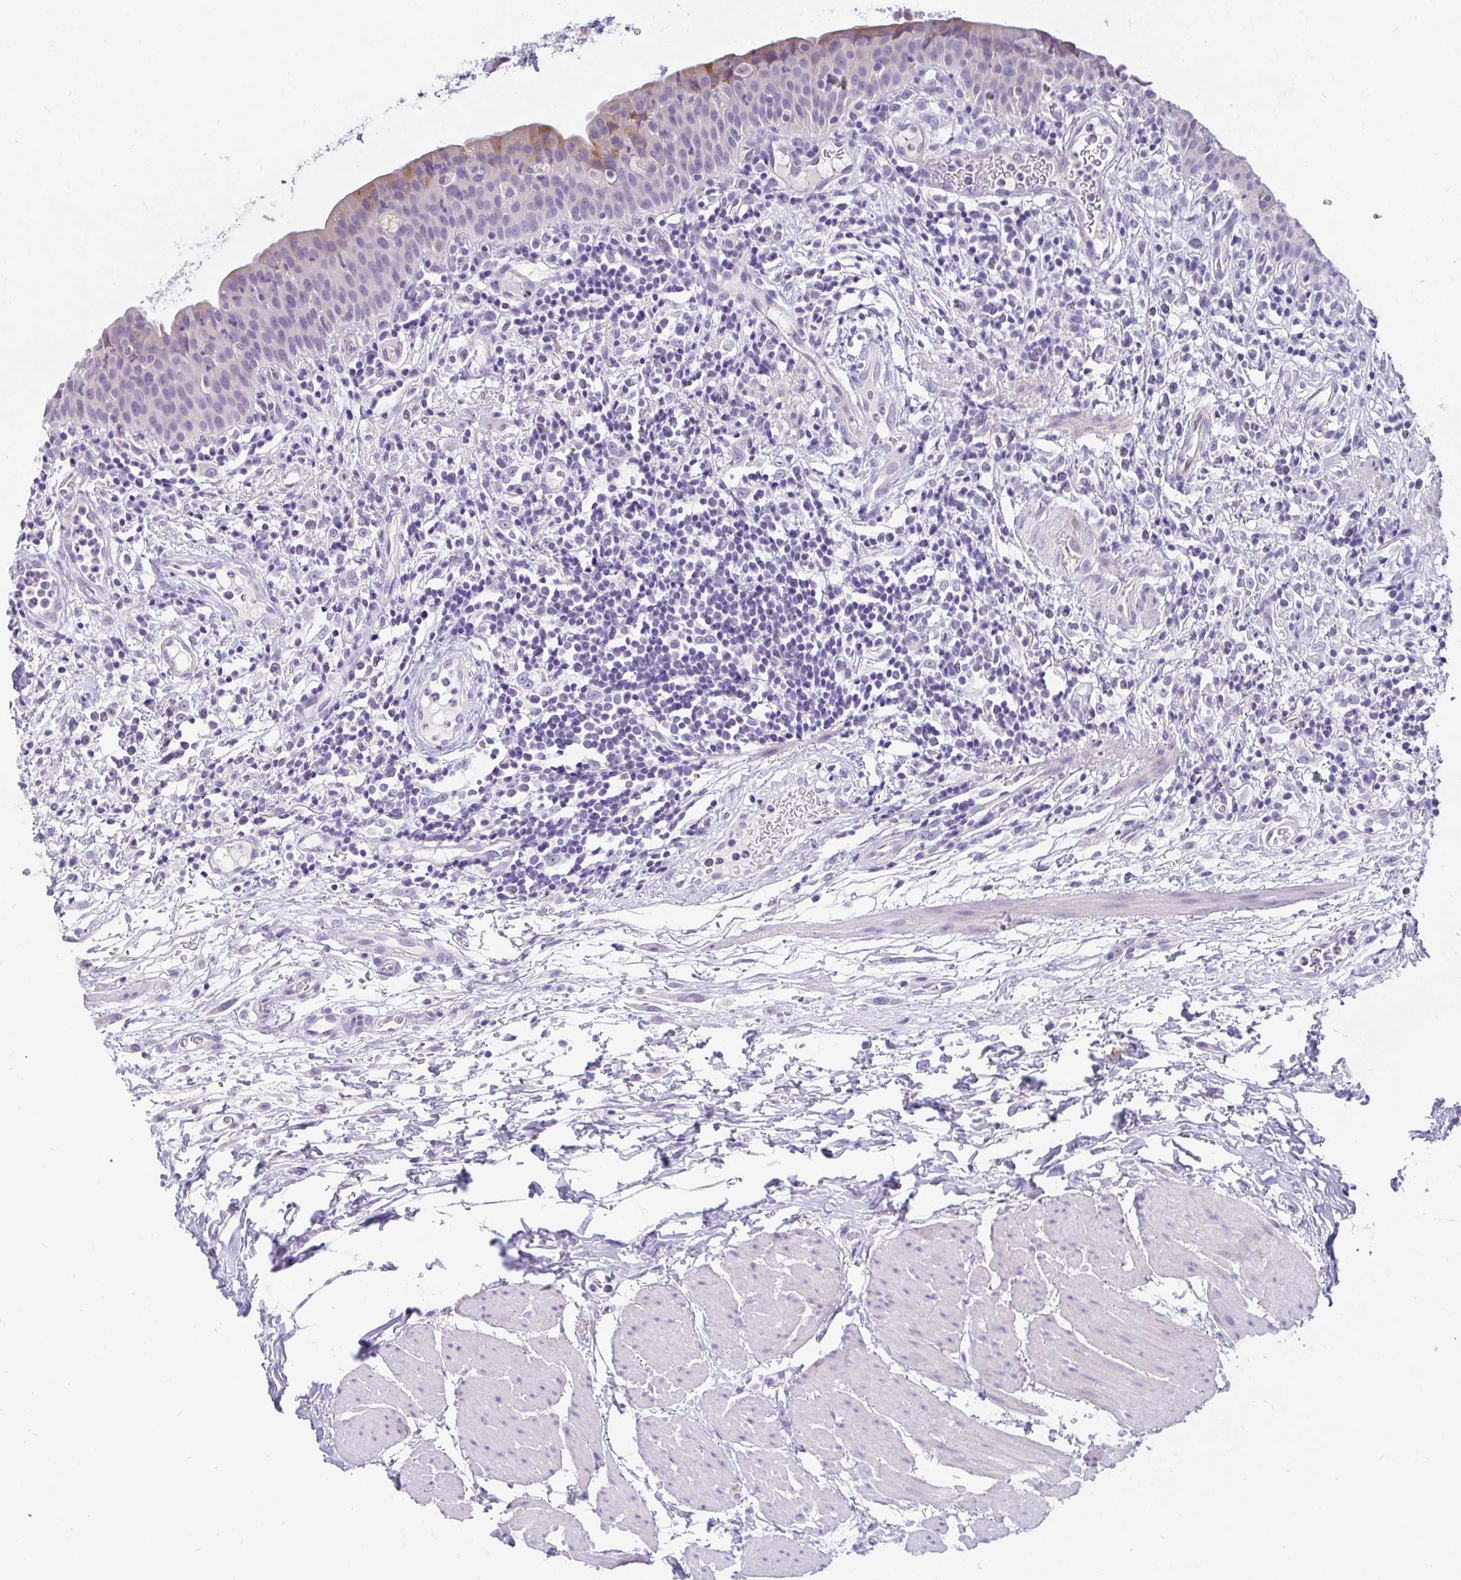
{"staining": {"intensity": "moderate", "quantity": "<25%", "location": "cytoplasmic/membranous"}, "tissue": "urinary bladder", "cell_type": "Urothelial cells", "image_type": "normal", "snomed": [{"axis": "morphology", "description": "Normal tissue, NOS"}, {"axis": "morphology", "description": "Inflammation, NOS"}, {"axis": "topography", "description": "Urinary bladder"}], "caption": "High-power microscopy captured an immunohistochemistry micrograph of benign urinary bladder, revealing moderate cytoplasmic/membranous expression in about <25% of urothelial cells.", "gene": "INTS5", "patient": {"sex": "male", "age": 57}}